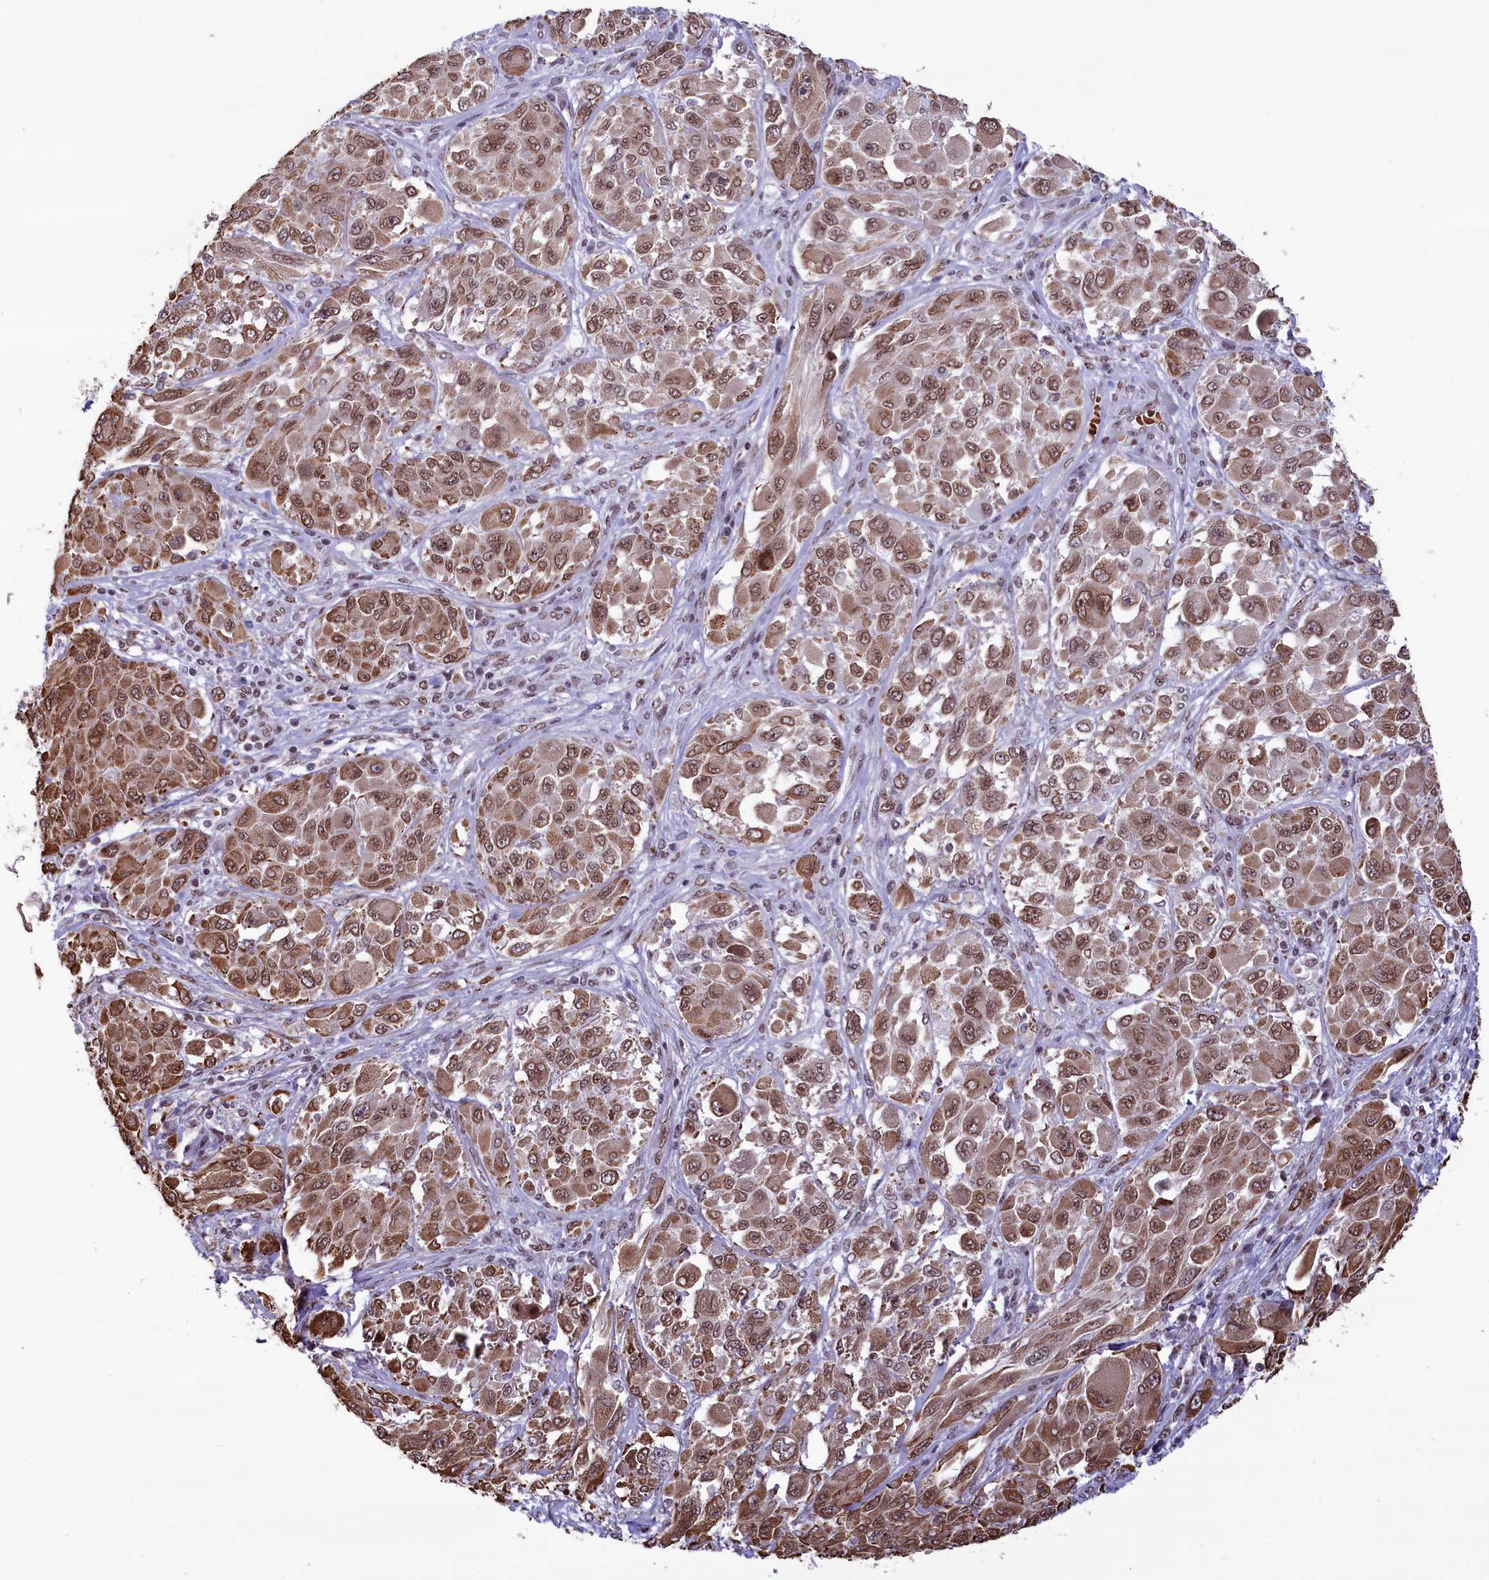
{"staining": {"intensity": "moderate", "quantity": ">75%", "location": "cytoplasmic/membranous,nuclear"}, "tissue": "melanoma", "cell_type": "Tumor cells", "image_type": "cancer", "snomed": [{"axis": "morphology", "description": "Malignant melanoma, NOS"}, {"axis": "topography", "description": "Skin"}], "caption": "Melanoma stained with DAB (3,3'-diaminobenzidine) immunohistochemistry exhibits medium levels of moderate cytoplasmic/membranous and nuclear positivity in approximately >75% of tumor cells.", "gene": "MPHOSPH8", "patient": {"sex": "female", "age": 91}}